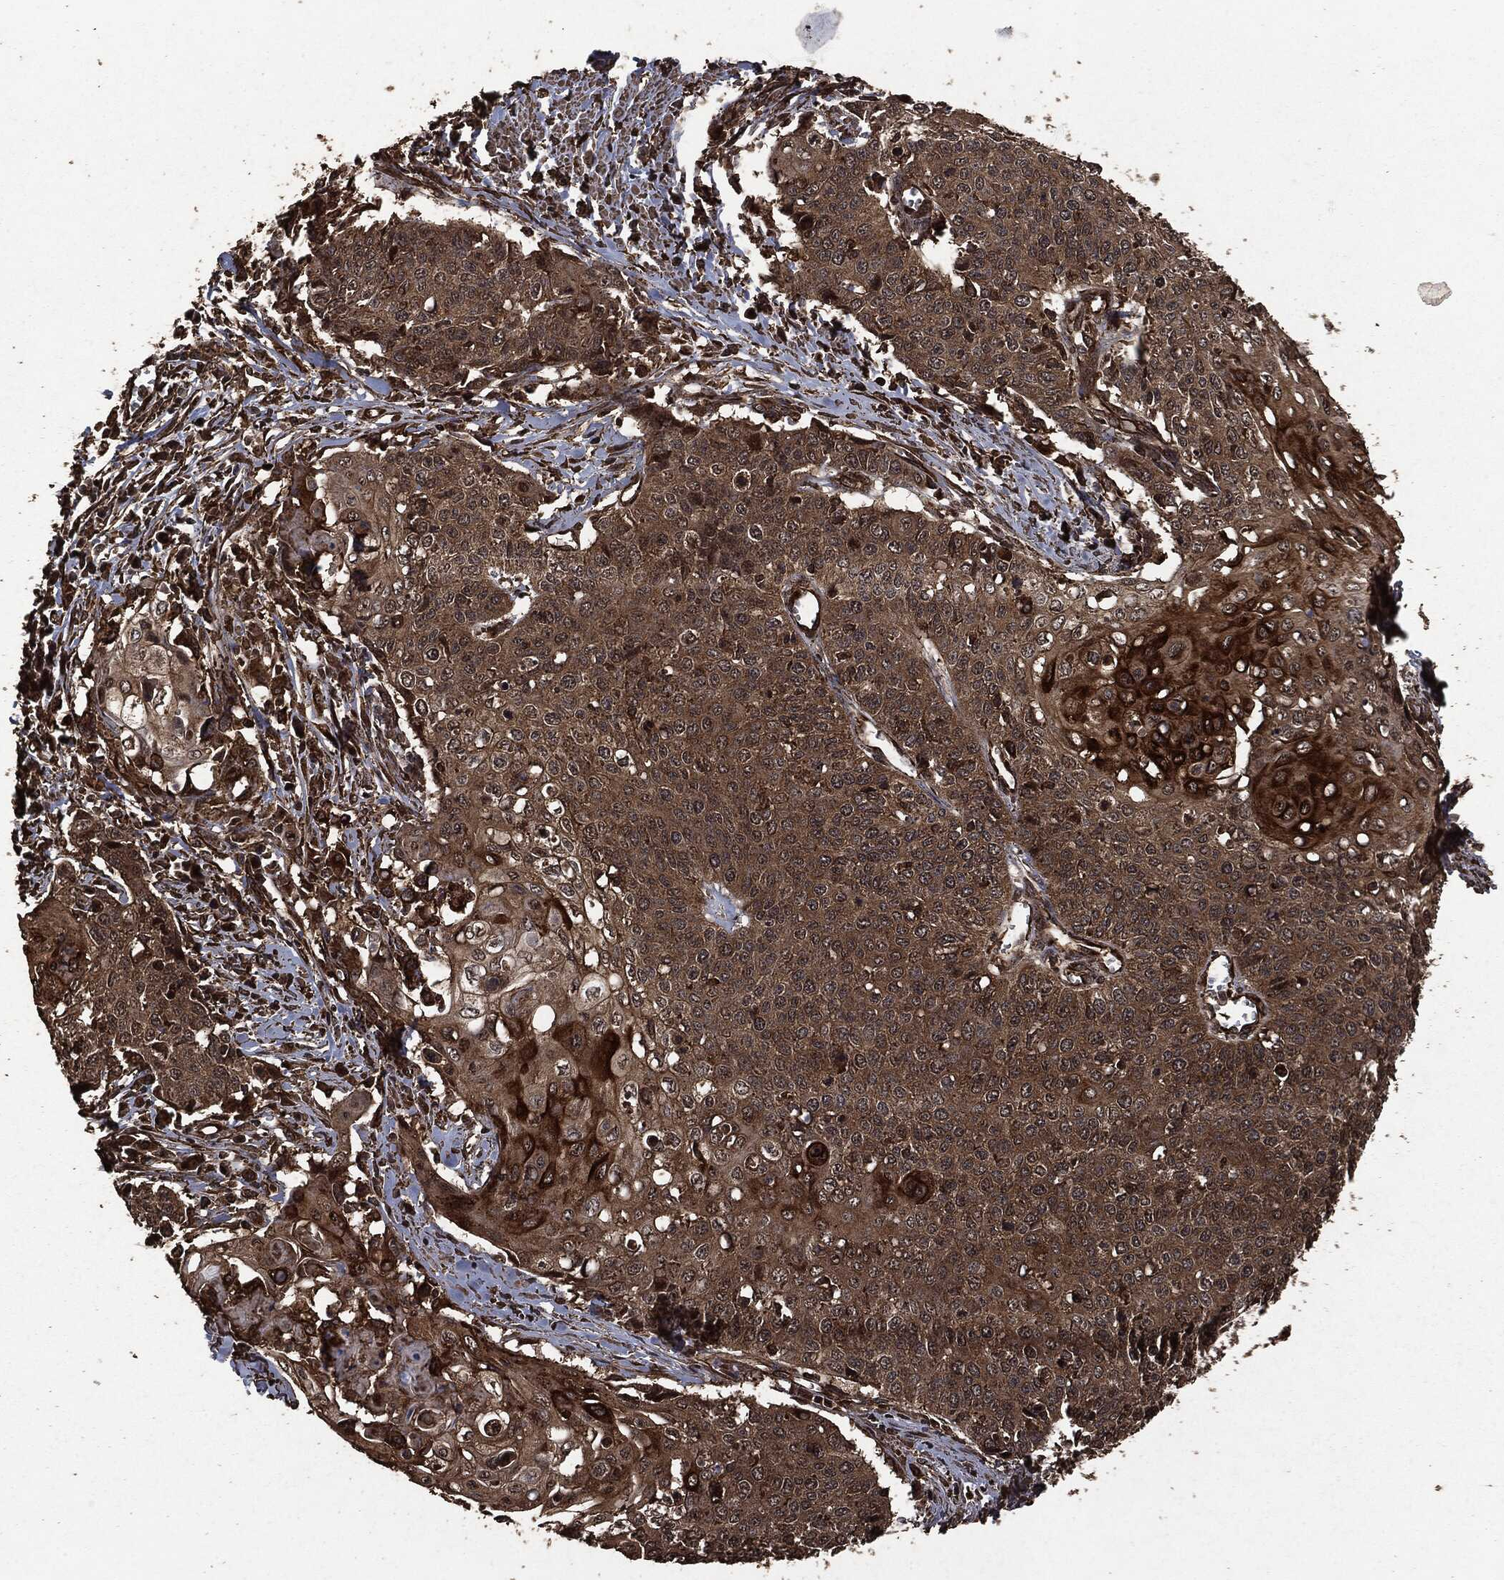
{"staining": {"intensity": "moderate", "quantity": ">75%", "location": "cytoplasmic/membranous"}, "tissue": "cervical cancer", "cell_type": "Tumor cells", "image_type": "cancer", "snomed": [{"axis": "morphology", "description": "Squamous cell carcinoma, NOS"}, {"axis": "topography", "description": "Cervix"}], "caption": "Tumor cells show medium levels of moderate cytoplasmic/membranous expression in approximately >75% of cells in human cervical cancer.", "gene": "HRAS", "patient": {"sex": "female", "age": 39}}